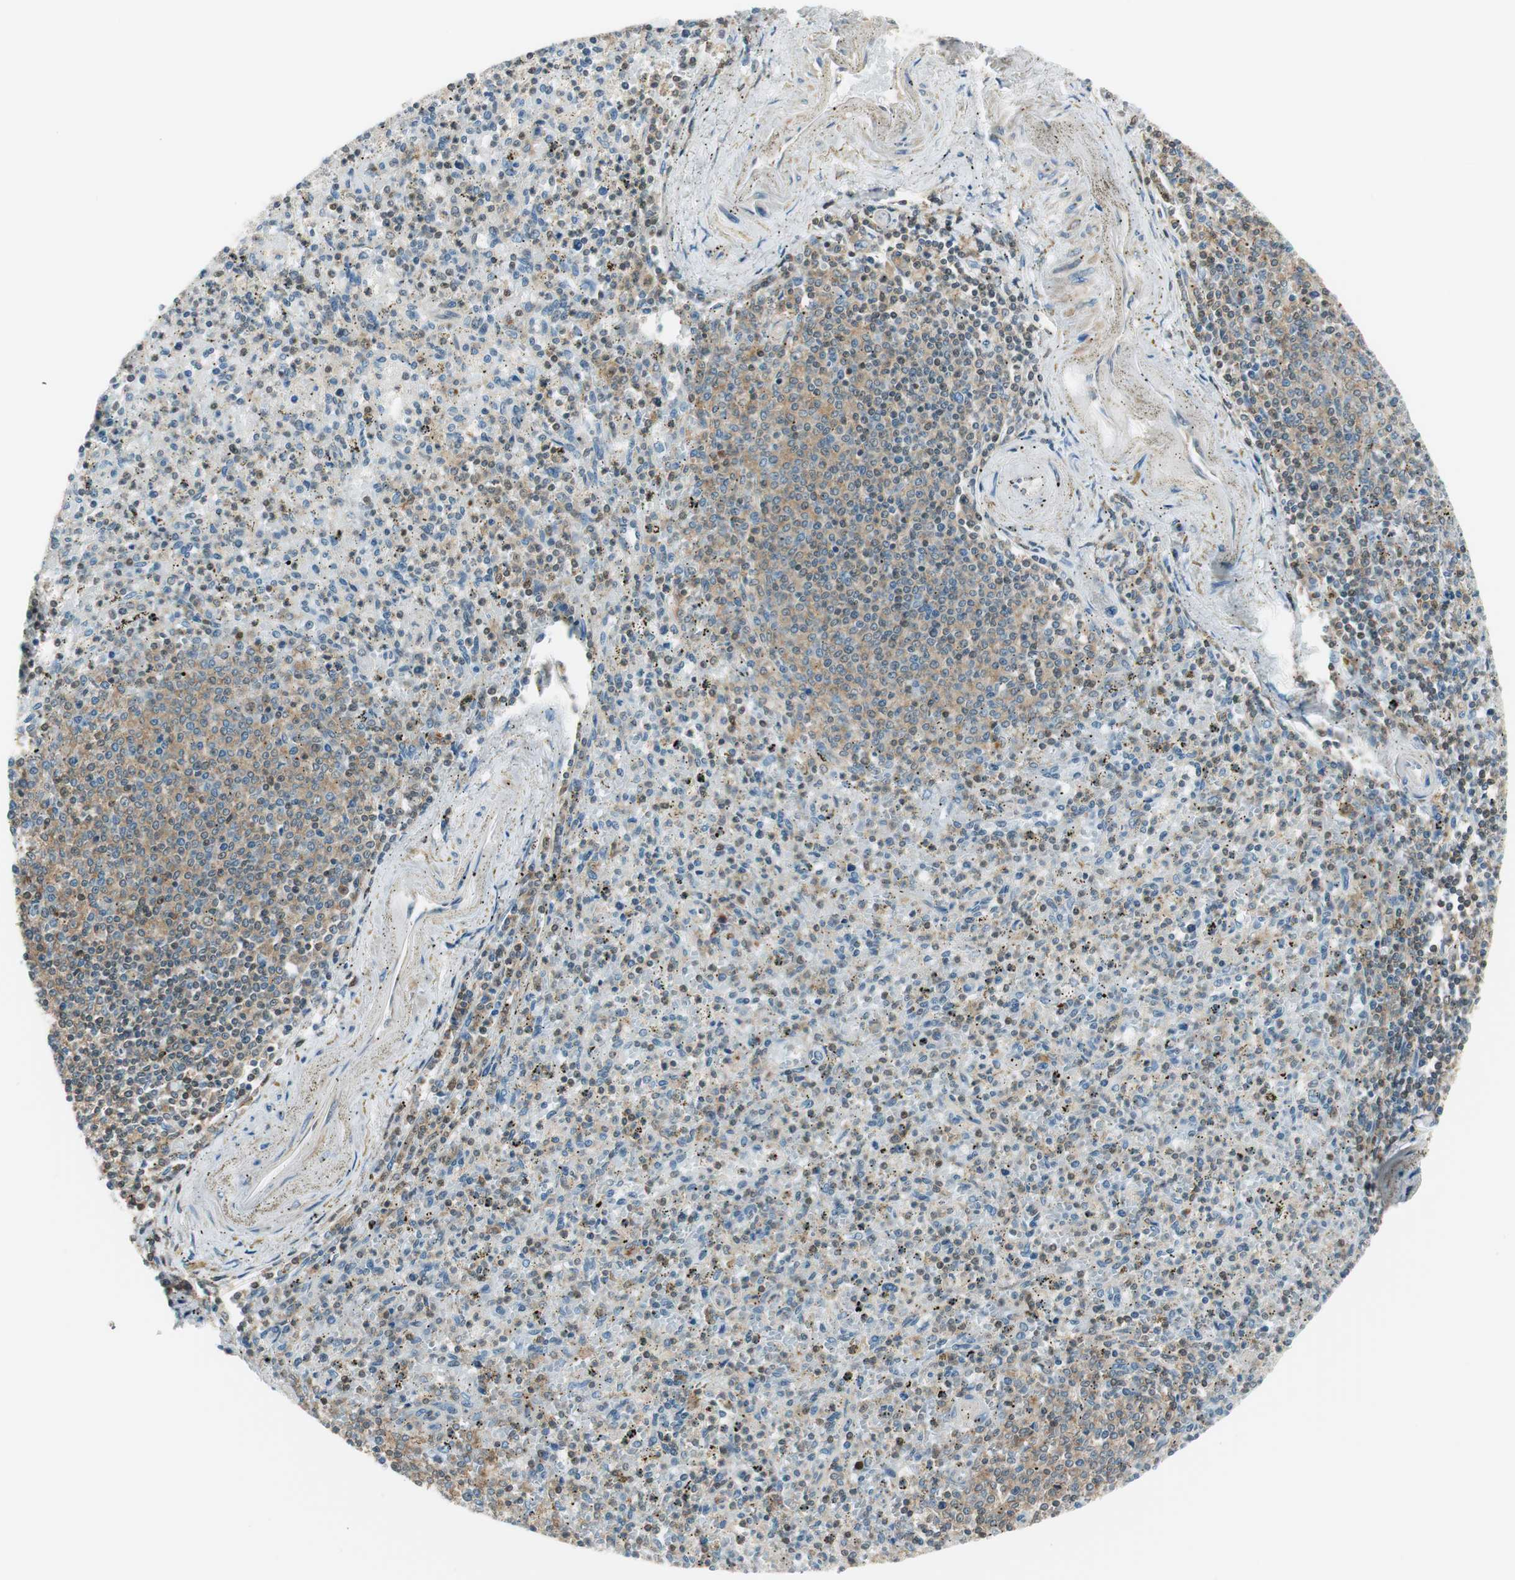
{"staining": {"intensity": "moderate", "quantity": "<25%", "location": "cytoplasmic/membranous,nuclear"}, "tissue": "spleen", "cell_type": "Cells in red pulp", "image_type": "normal", "snomed": [{"axis": "morphology", "description": "Normal tissue, NOS"}, {"axis": "topography", "description": "Spleen"}], "caption": "Protein staining of normal spleen reveals moderate cytoplasmic/membranous,nuclear staining in approximately <25% of cells in red pulp.", "gene": "PI4K2B", "patient": {"sex": "male", "age": 72}}